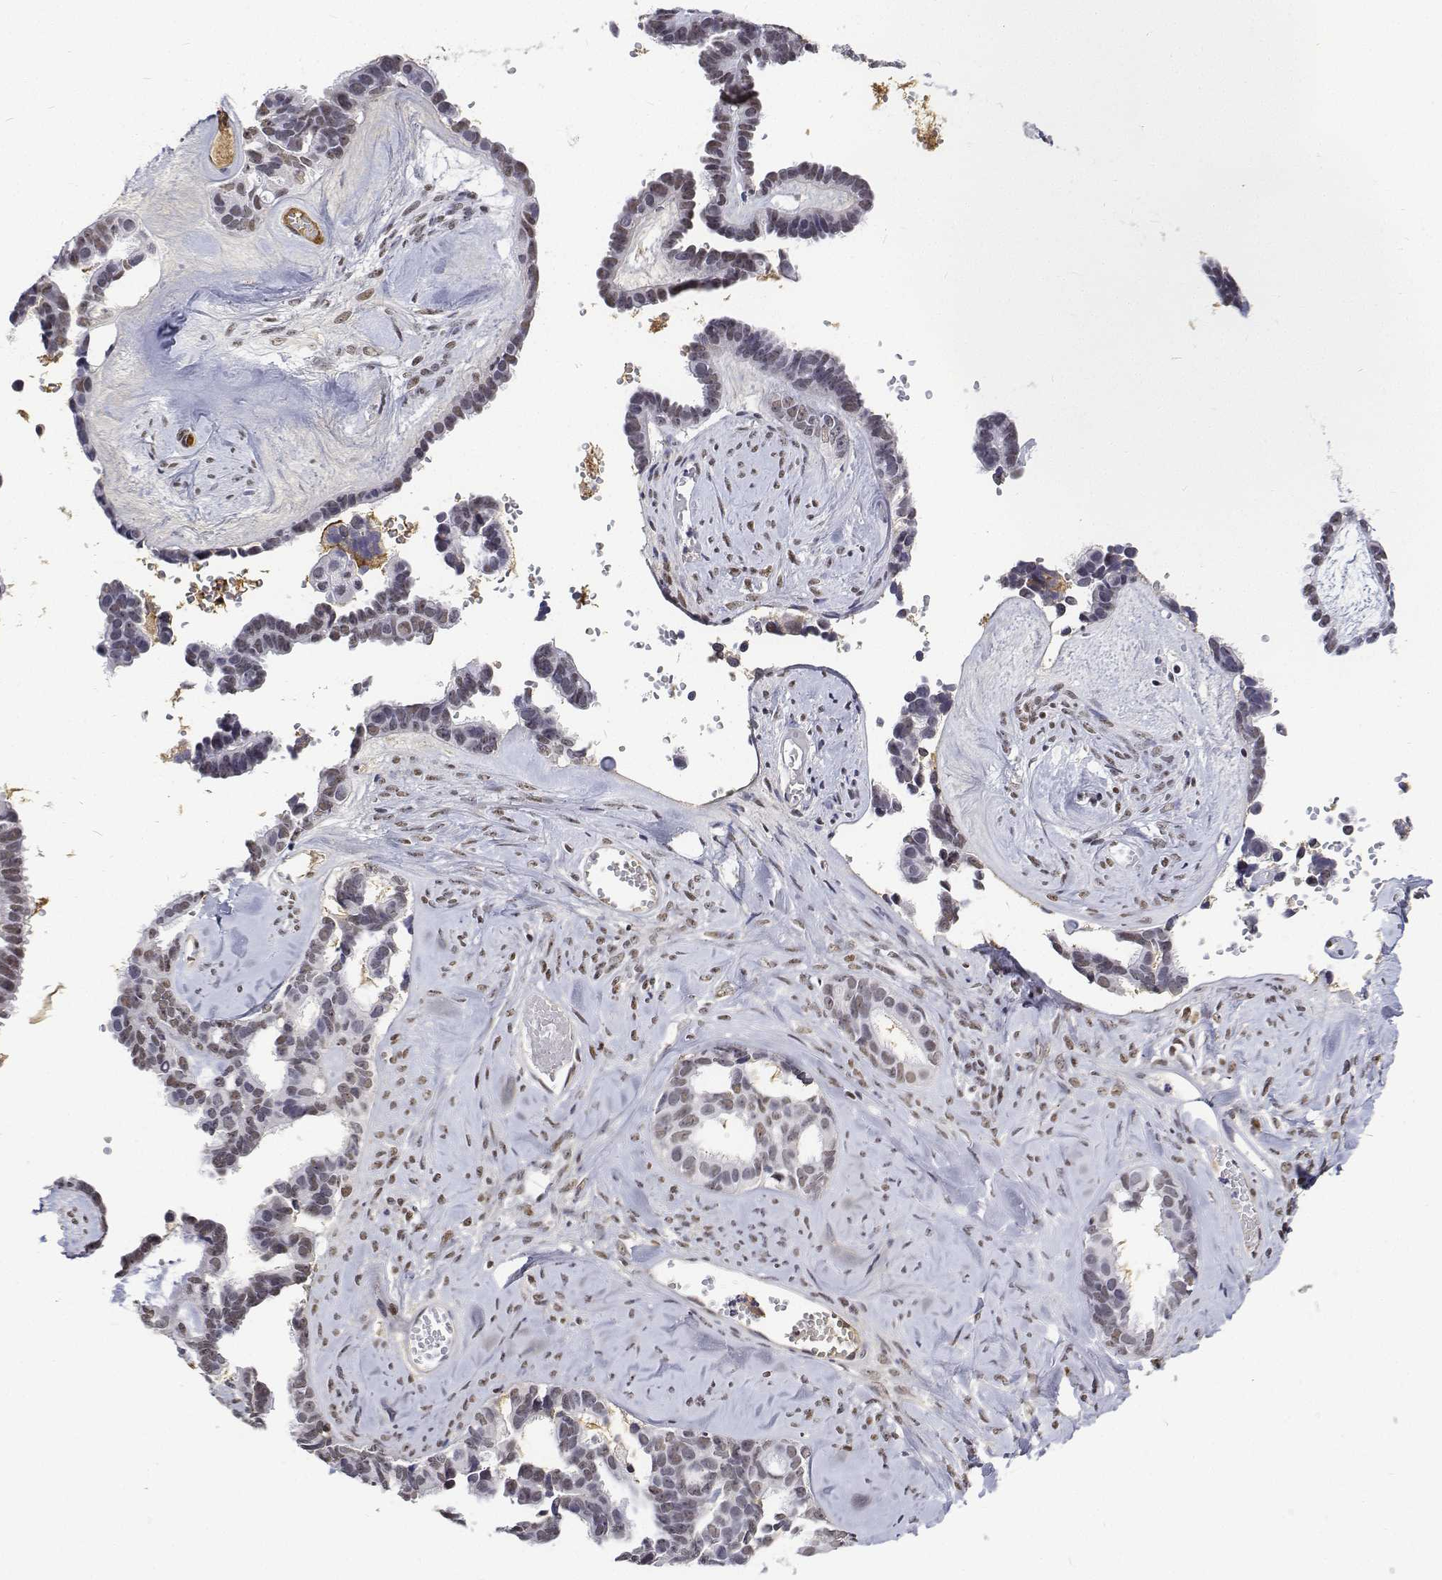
{"staining": {"intensity": "weak", "quantity": "25%-75%", "location": "nuclear"}, "tissue": "ovarian cancer", "cell_type": "Tumor cells", "image_type": "cancer", "snomed": [{"axis": "morphology", "description": "Cystadenocarcinoma, serous, NOS"}, {"axis": "topography", "description": "Ovary"}], "caption": "The micrograph reveals staining of ovarian cancer, revealing weak nuclear protein staining (brown color) within tumor cells.", "gene": "ATRX", "patient": {"sex": "female", "age": 69}}